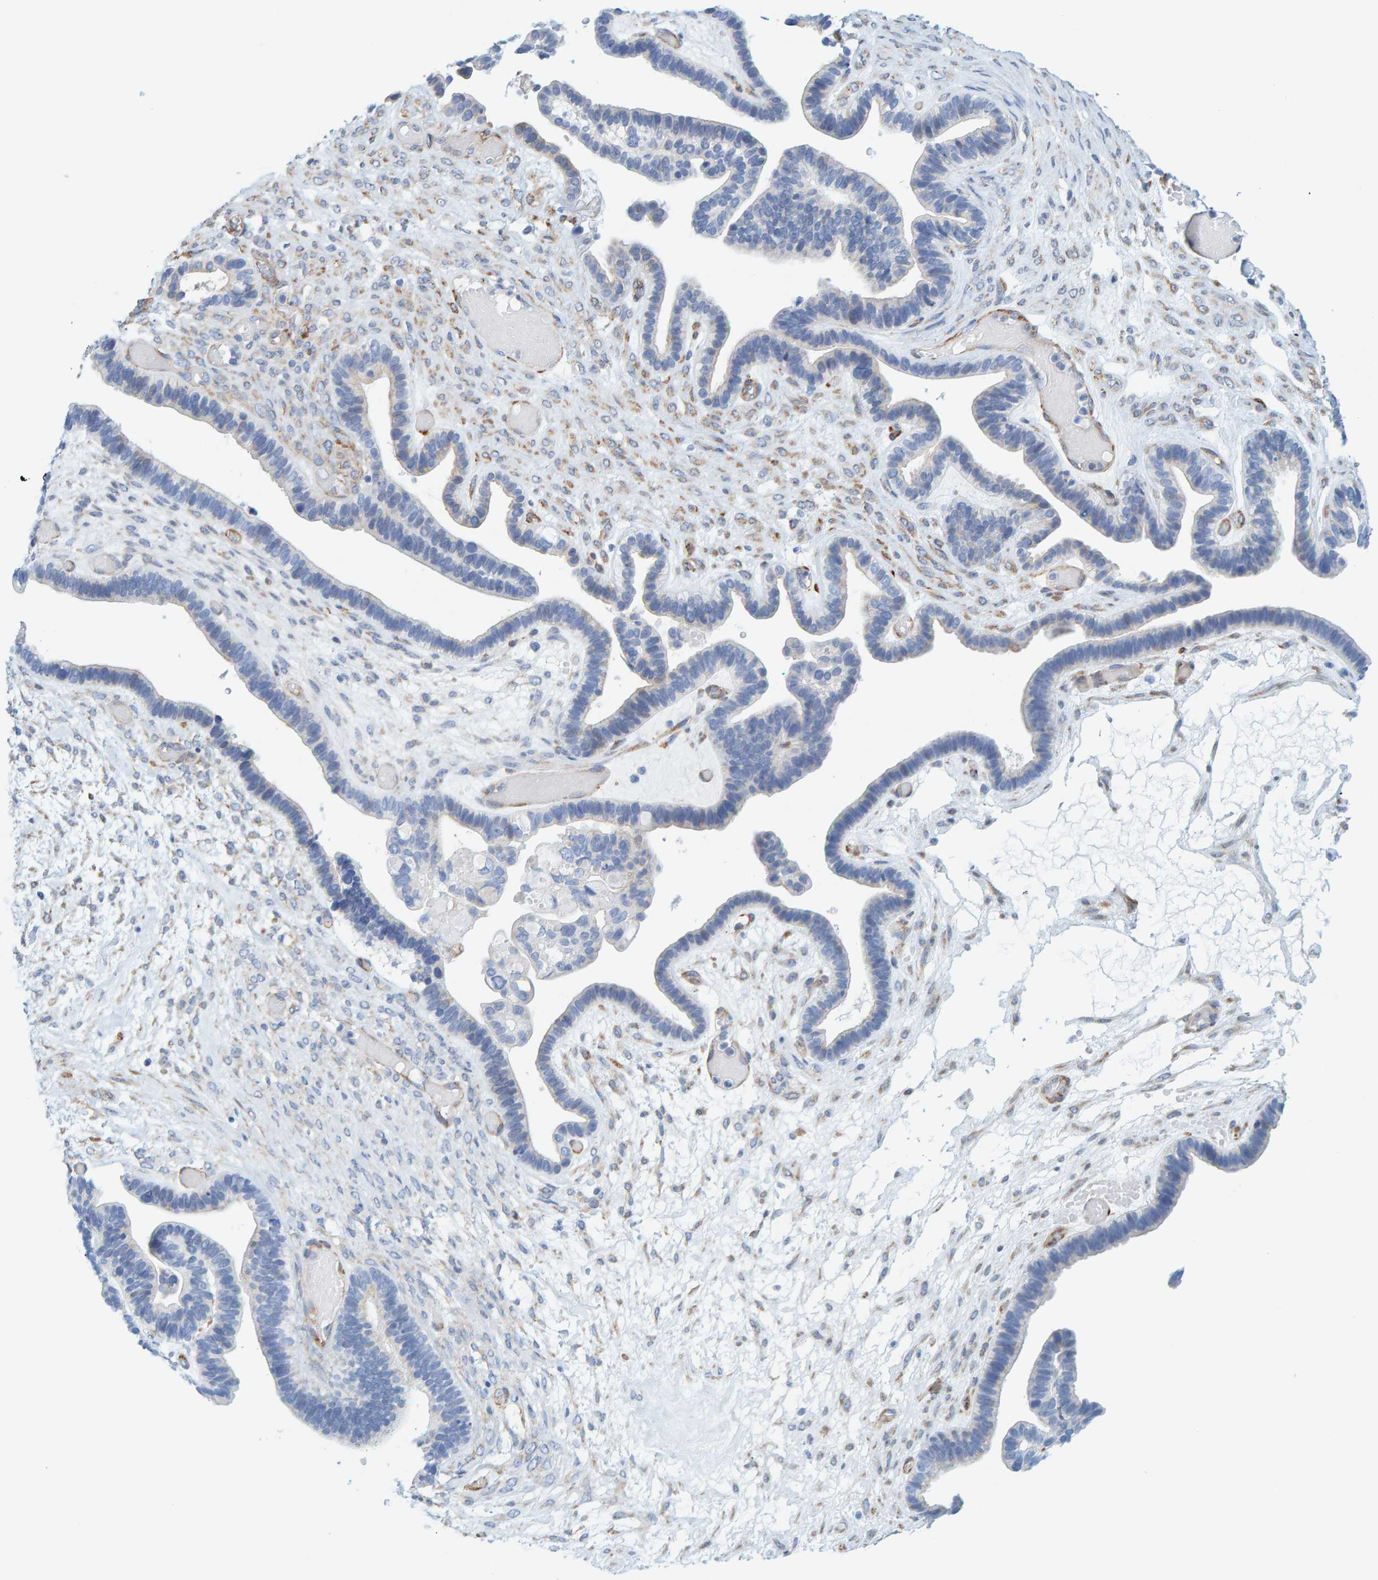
{"staining": {"intensity": "negative", "quantity": "none", "location": "none"}, "tissue": "ovarian cancer", "cell_type": "Tumor cells", "image_type": "cancer", "snomed": [{"axis": "morphology", "description": "Cystadenocarcinoma, serous, NOS"}, {"axis": "topography", "description": "Ovary"}], "caption": "IHC histopathology image of human ovarian cancer (serous cystadenocarcinoma) stained for a protein (brown), which reveals no expression in tumor cells.", "gene": "MAP1B", "patient": {"sex": "female", "age": 56}}